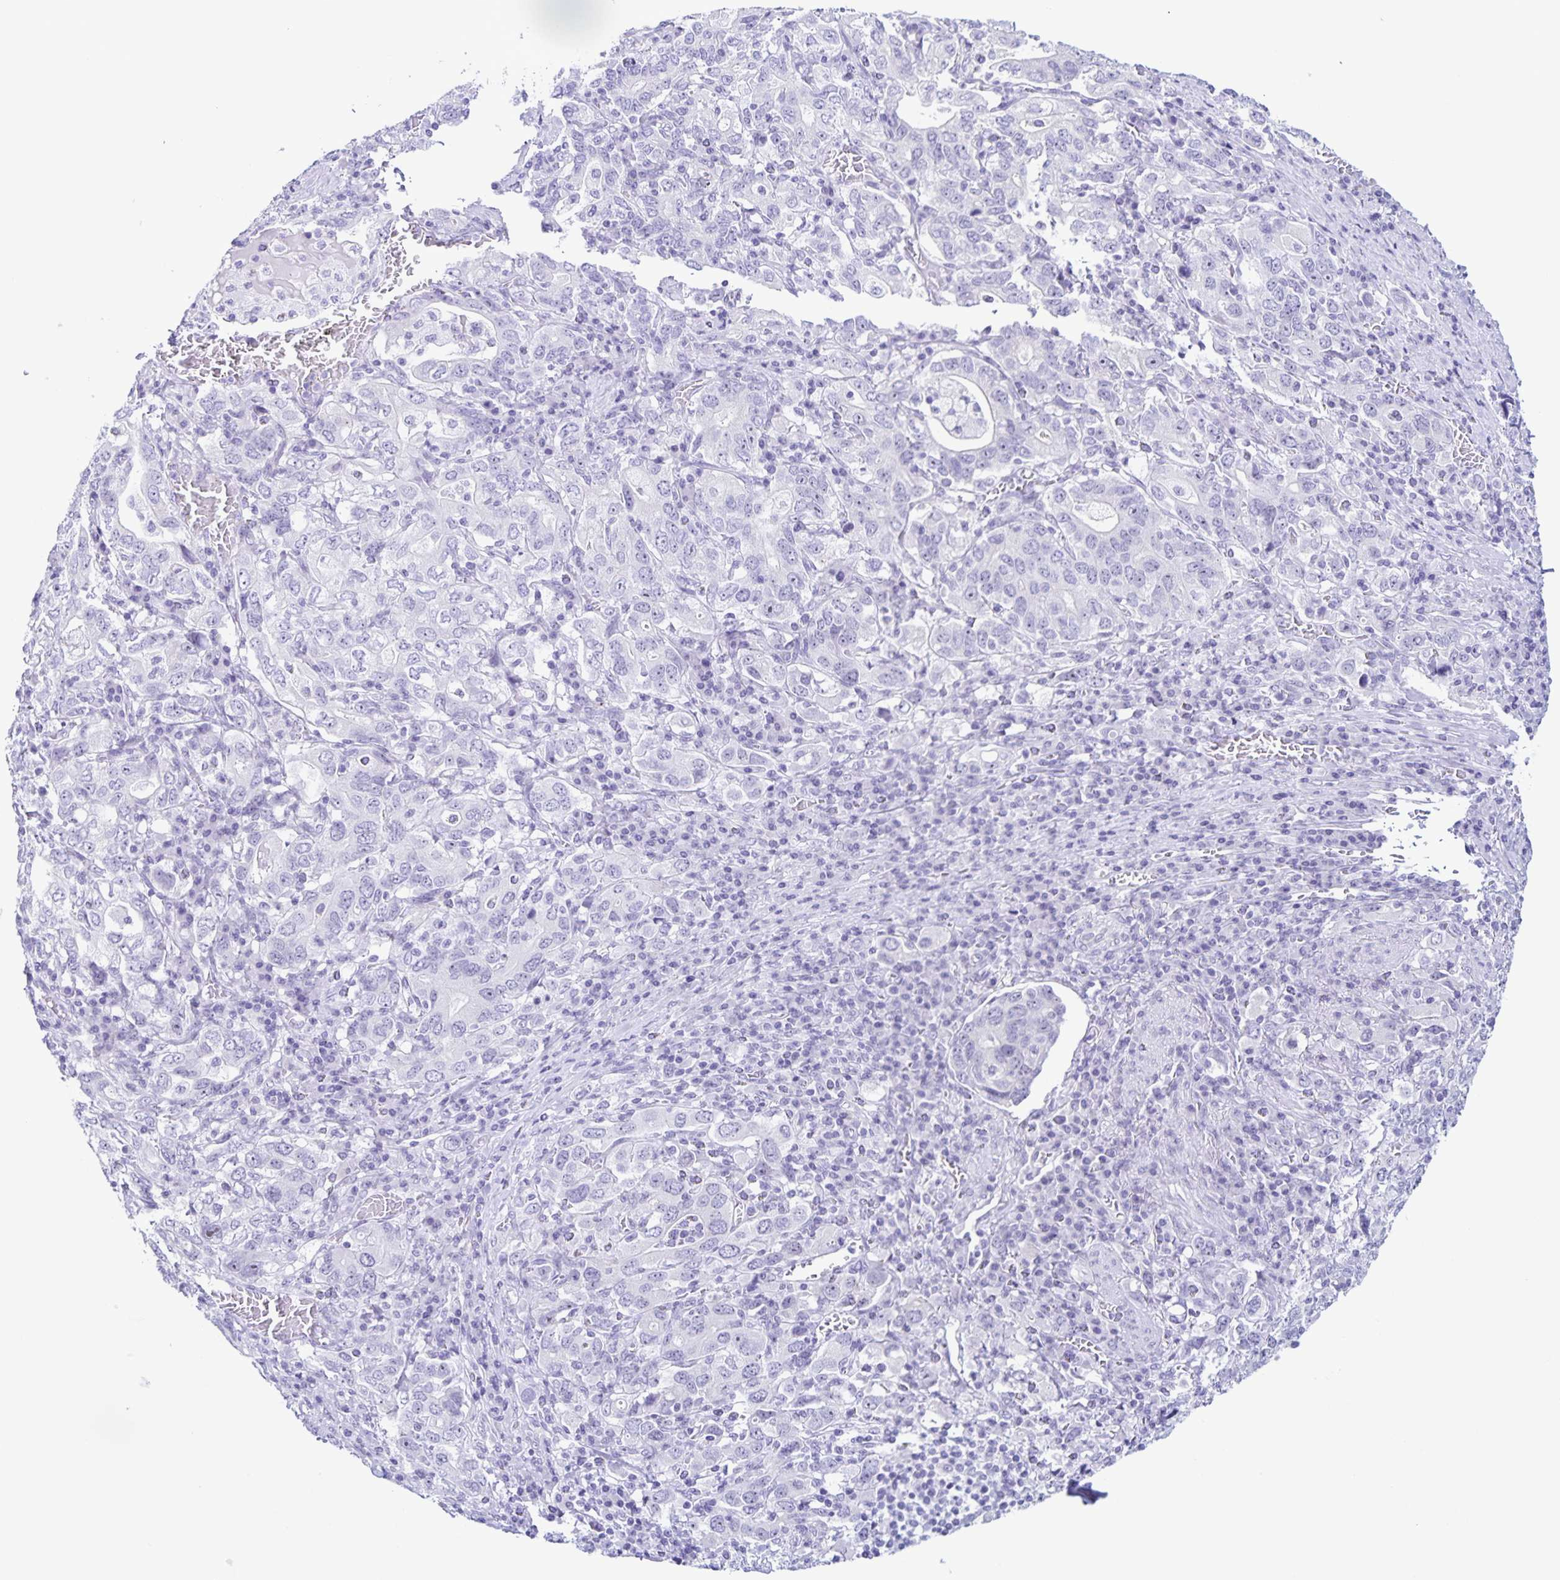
{"staining": {"intensity": "negative", "quantity": "none", "location": "none"}, "tissue": "stomach cancer", "cell_type": "Tumor cells", "image_type": "cancer", "snomed": [{"axis": "morphology", "description": "Adenocarcinoma, NOS"}, {"axis": "topography", "description": "Stomach, upper"}, {"axis": "topography", "description": "Stomach"}], "caption": "IHC image of stomach cancer (adenocarcinoma) stained for a protein (brown), which displays no positivity in tumor cells. (Brightfield microscopy of DAB immunohistochemistry at high magnification).", "gene": "FAM170A", "patient": {"sex": "male", "age": 62}}